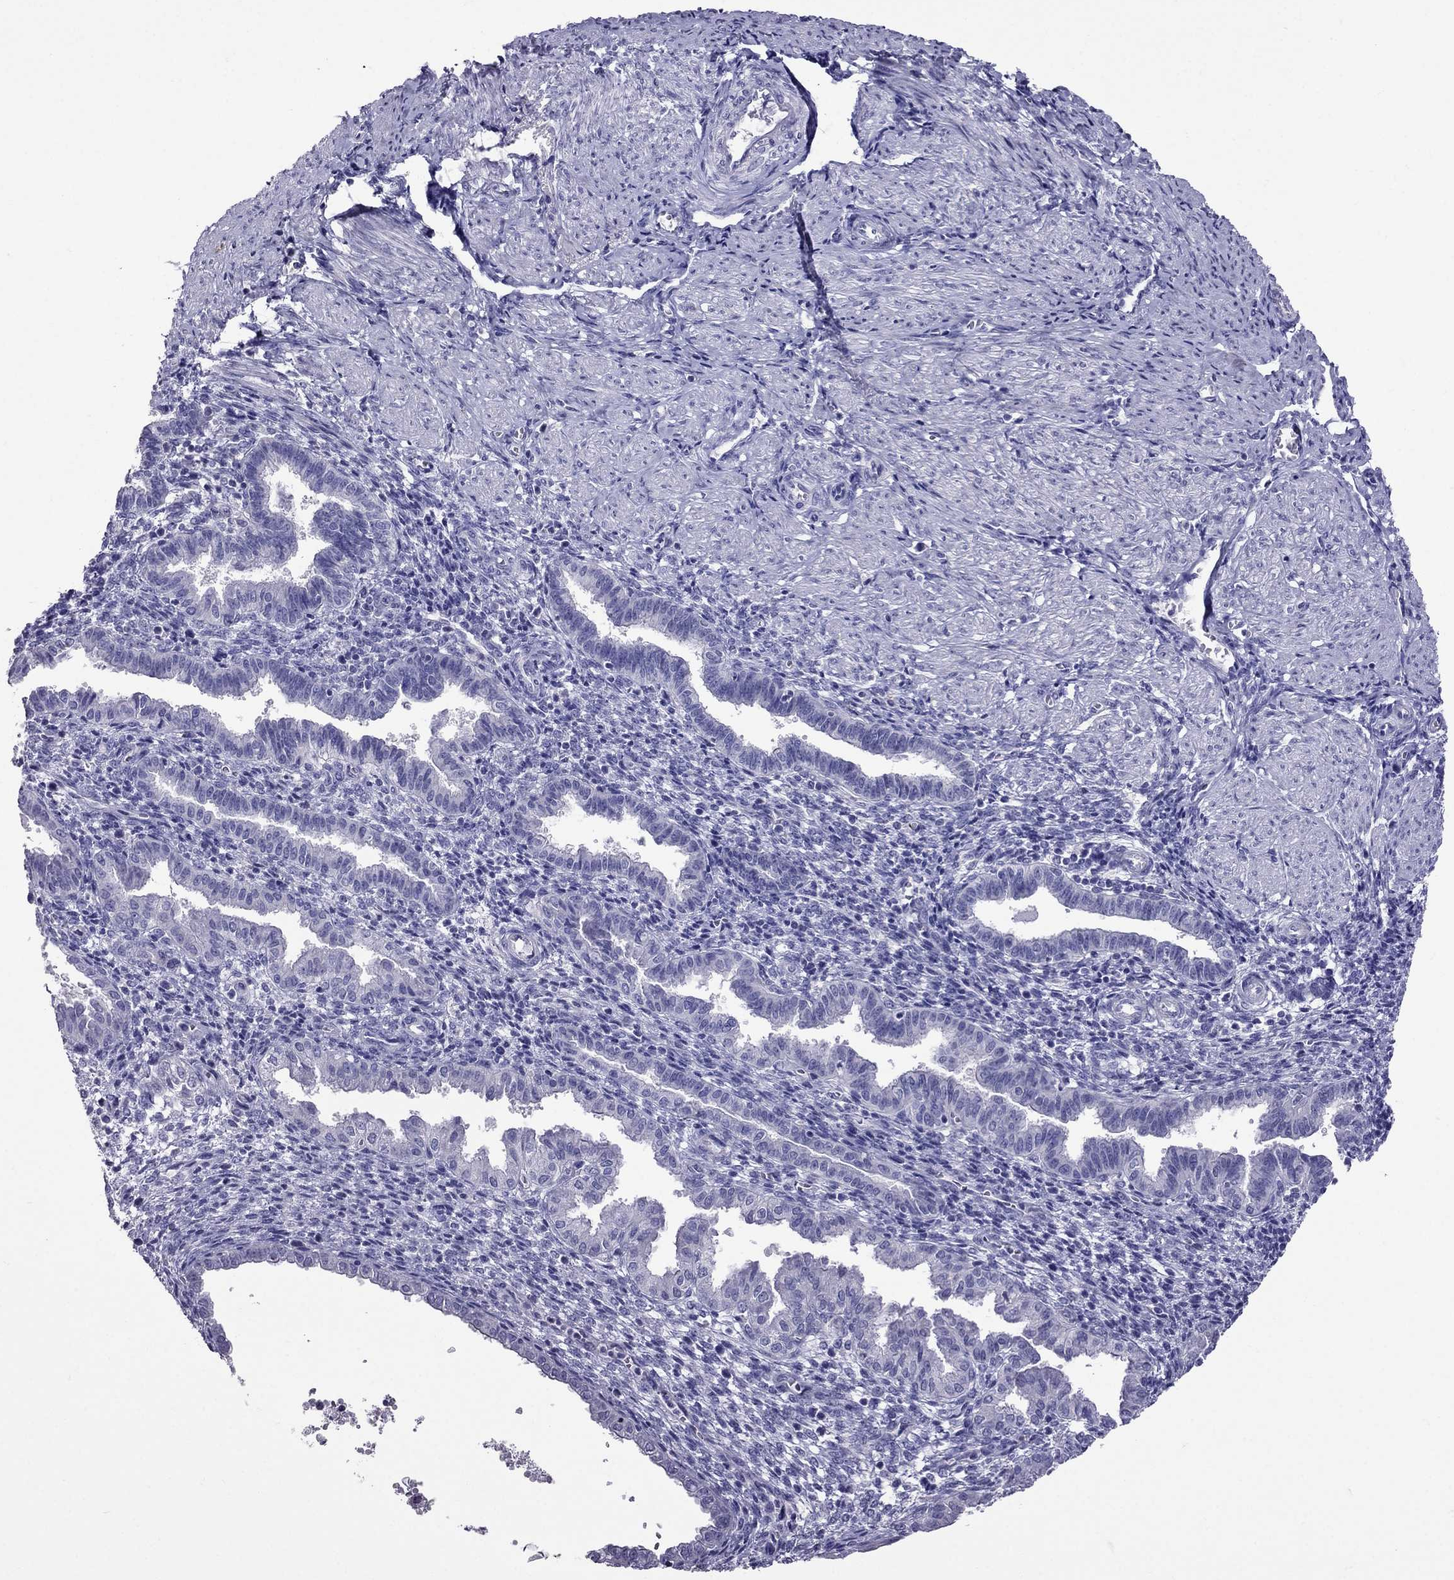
{"staining": {"intensity": "negative", "quantity": "none", "location": "none"}, "tissue": "endometrium", "cell_type": "Cells in endometrial stroma", "image_type": "normal", "snomed": [{"axis": "morphology", "description": "Normal tissue, NOS"}, {"axis": "topography", "description": "Endometrium"}], "caption": "An image of endometrium stained for a protein reveals no brown staining in cells in endometrial stroma. The staining is performed using DAB brown chromogen with nuclei counter-stained in using hematoxylin.", "gene": "OXCT2", "patient": {"sex": "female", "age": 37}}